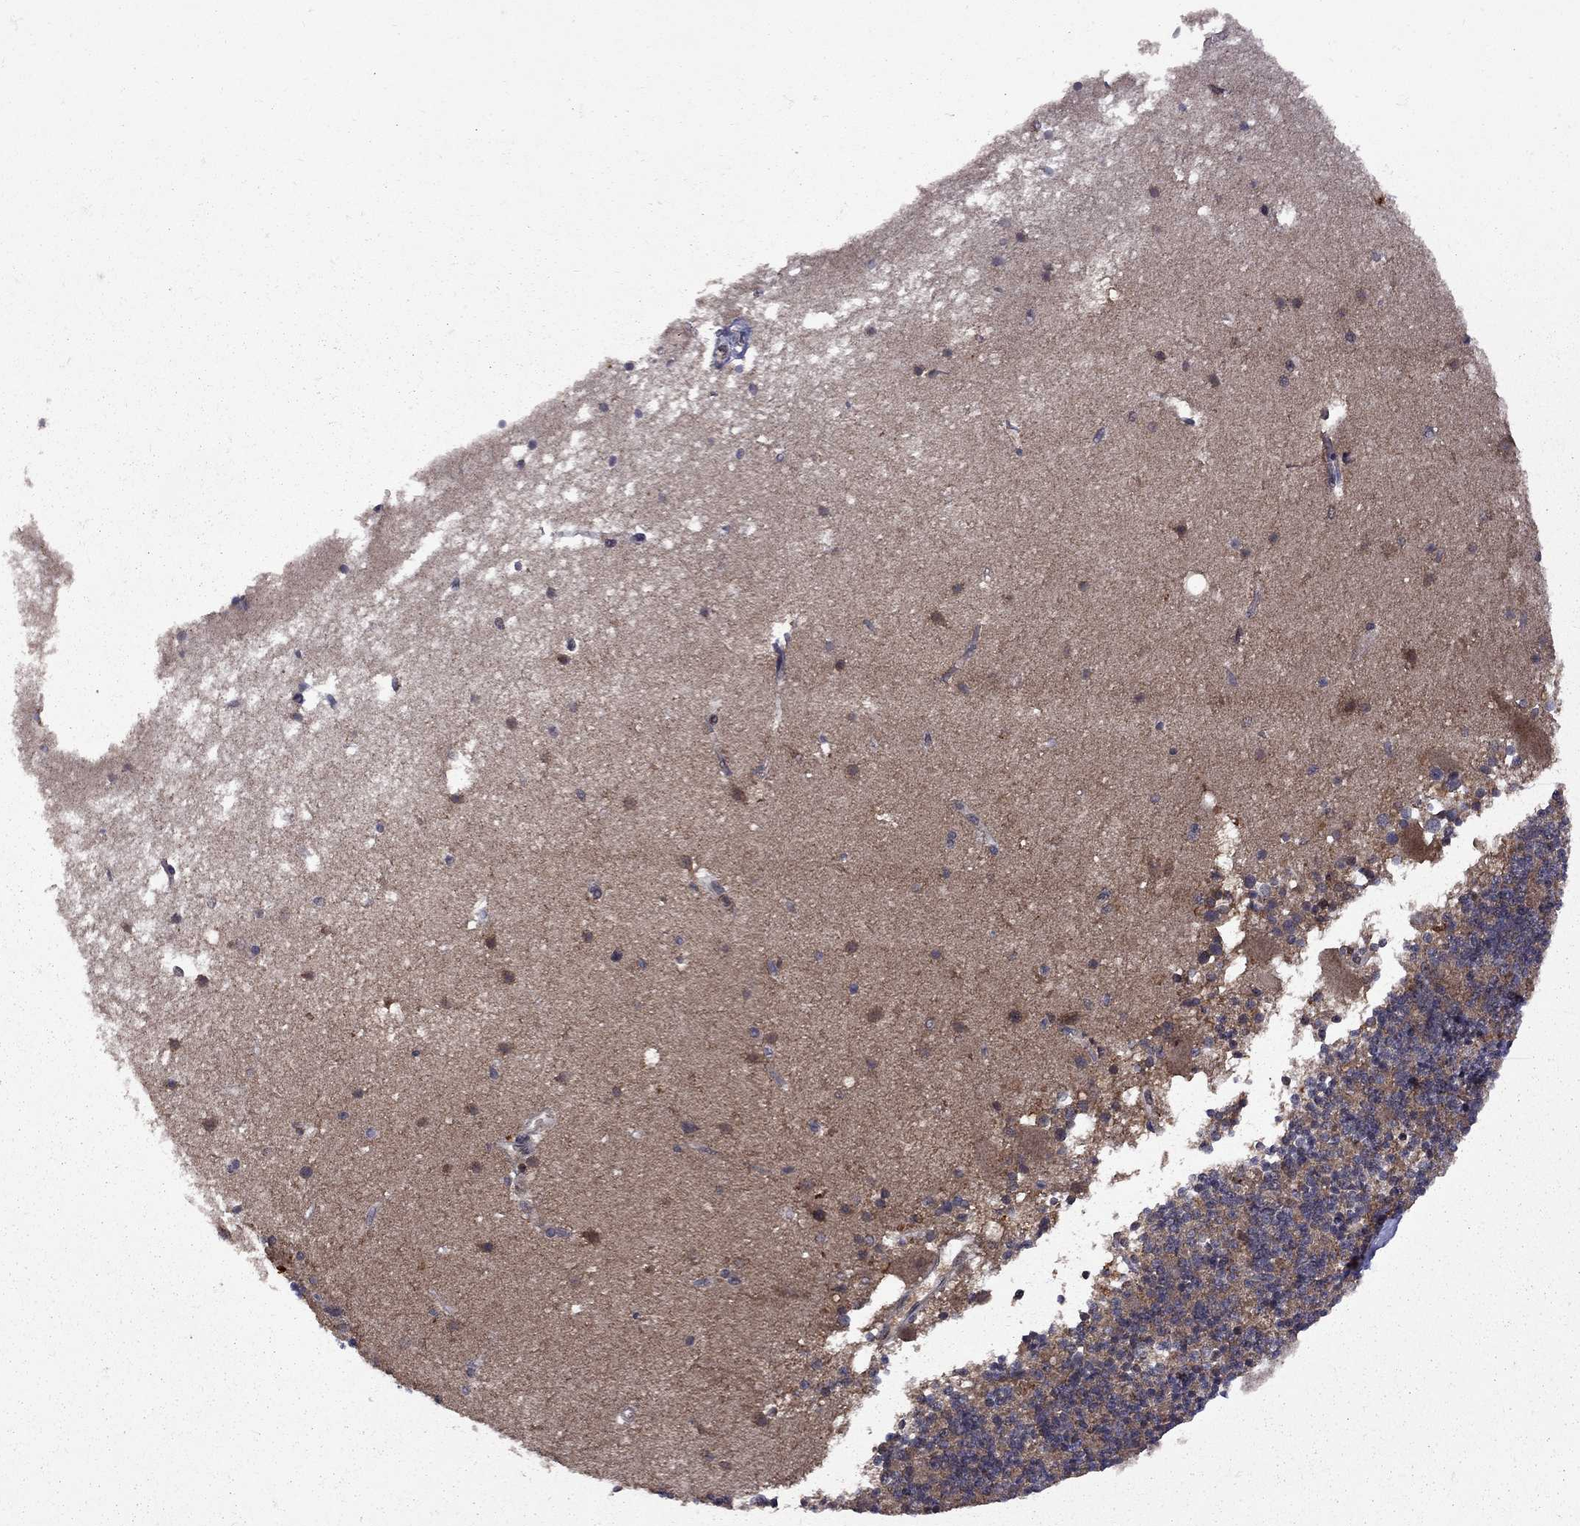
{"staining": {"intensity": "negative", "quantity": "none", "location": "none"}, "tissue": "cerebellum", "cell_type": "Cells in granular layer", "image_type": "normal", "snomed": [{"axis": "morphology", "description": "Normal tissue, NOS"}, {"axis": "topography", "description": "Cerebellum"}], "caption": "Photomicrograph shows no significant protein positivity in cells in granular layer of benign cerebellum. (Stains: DAB (3,3'-diaminobenzidine) immunohistochemistry with hematoxylin counter stain, Microscopy: brightfield microscopy at high magnification).", "gene": "IPP", "patient": {"sex": "male", "age": 70}}